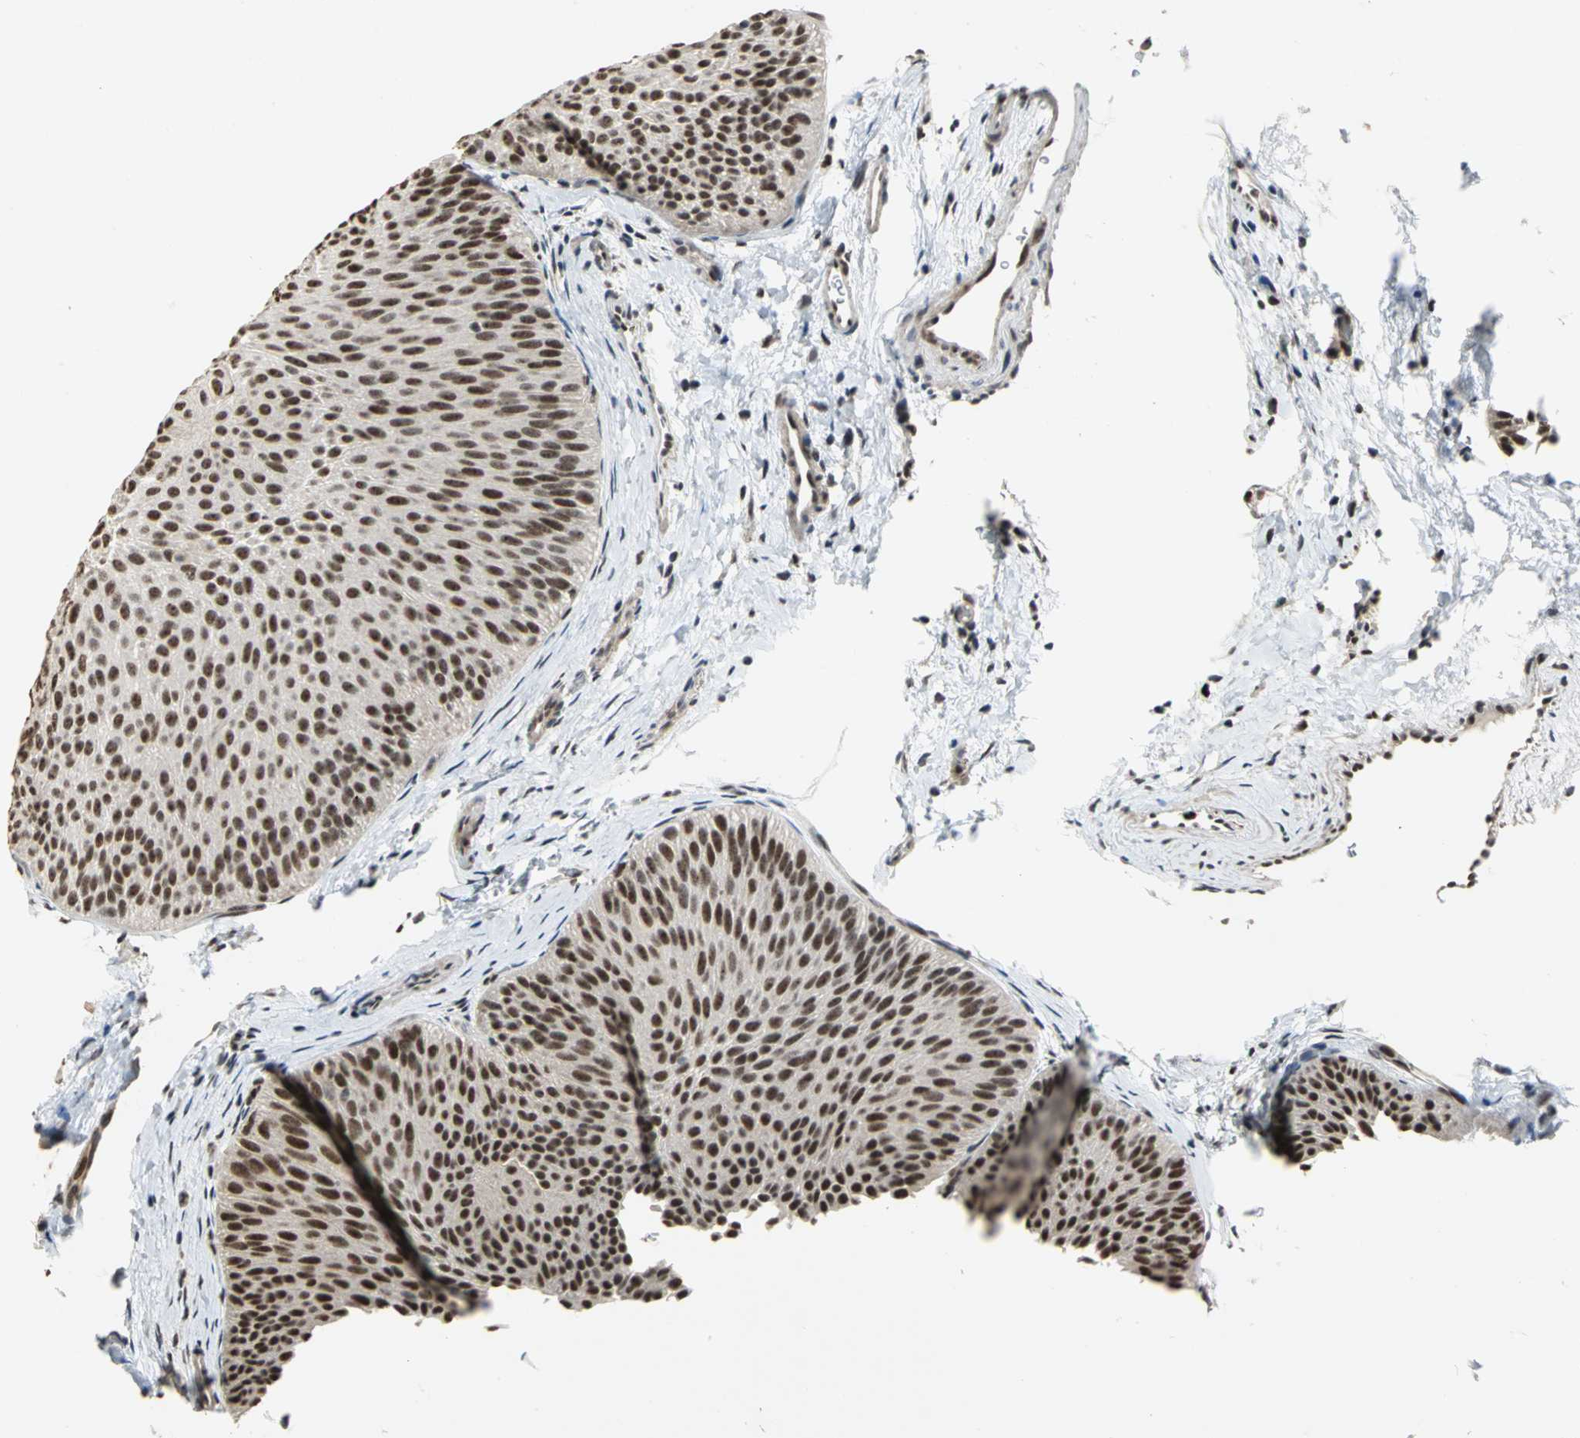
{"staining": {"intensity": "strong", "quantity": ">75%", "location": "nuclear"}, "tissue": "urothelial cancer", "cell_type": "Tumor cells", "image_type": "cancer", "snomed": [{"axis": "morphology", "description": "Urothelial carcinoma, Low grade"}, {"axis": "topography", "description": "Urinary bladder"}], "caption": "An image showing strong nuclear positivity in about >75% of tumor cells in urothelial cancer, as visualized by brown immunohistochemical staining.", "gene": "CCDC88C", "patient": {"sex": "female", "age": 60}}